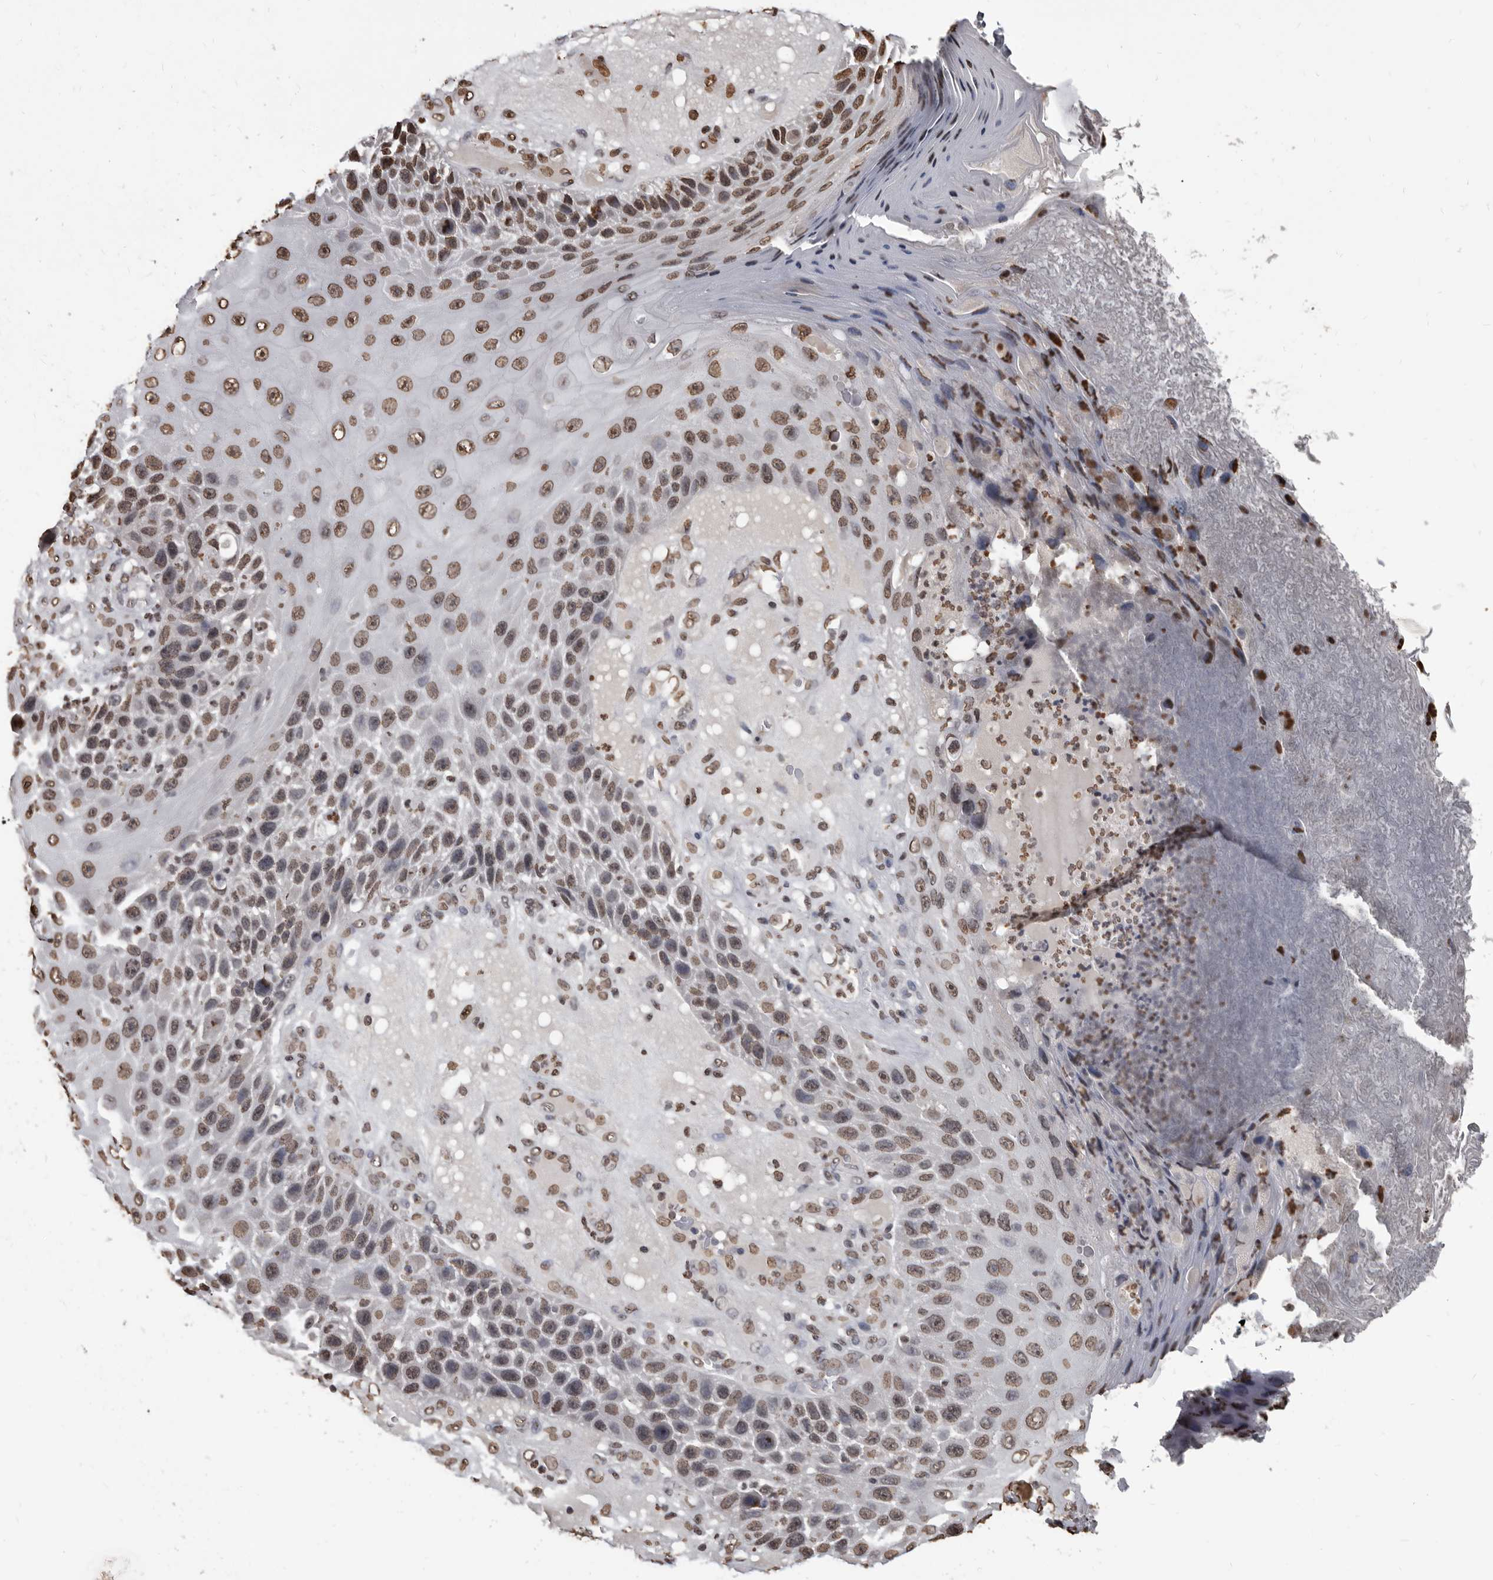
{"staining": {"intensity": "moderate", "quantity": ">75%", "location": "nuclear"}, "tissue": "skin cancer", "cell_type": "Tumor cells", "image_type": "cancer", "snomed": [{"axis": "morphology", "description": "Squamous cell carcinoma, NOS"}, {"axis": "topography", "description": "Skin"}], "caption": "High-power microscopy captured an immunohistochemistry (IHC) image of squamous cell carcinoma (skin), revealing moderate nuclear staining in approximately >75% of tumor cells.", "gene": "AHR", "patient": {"sex": "female", "age": 88}}